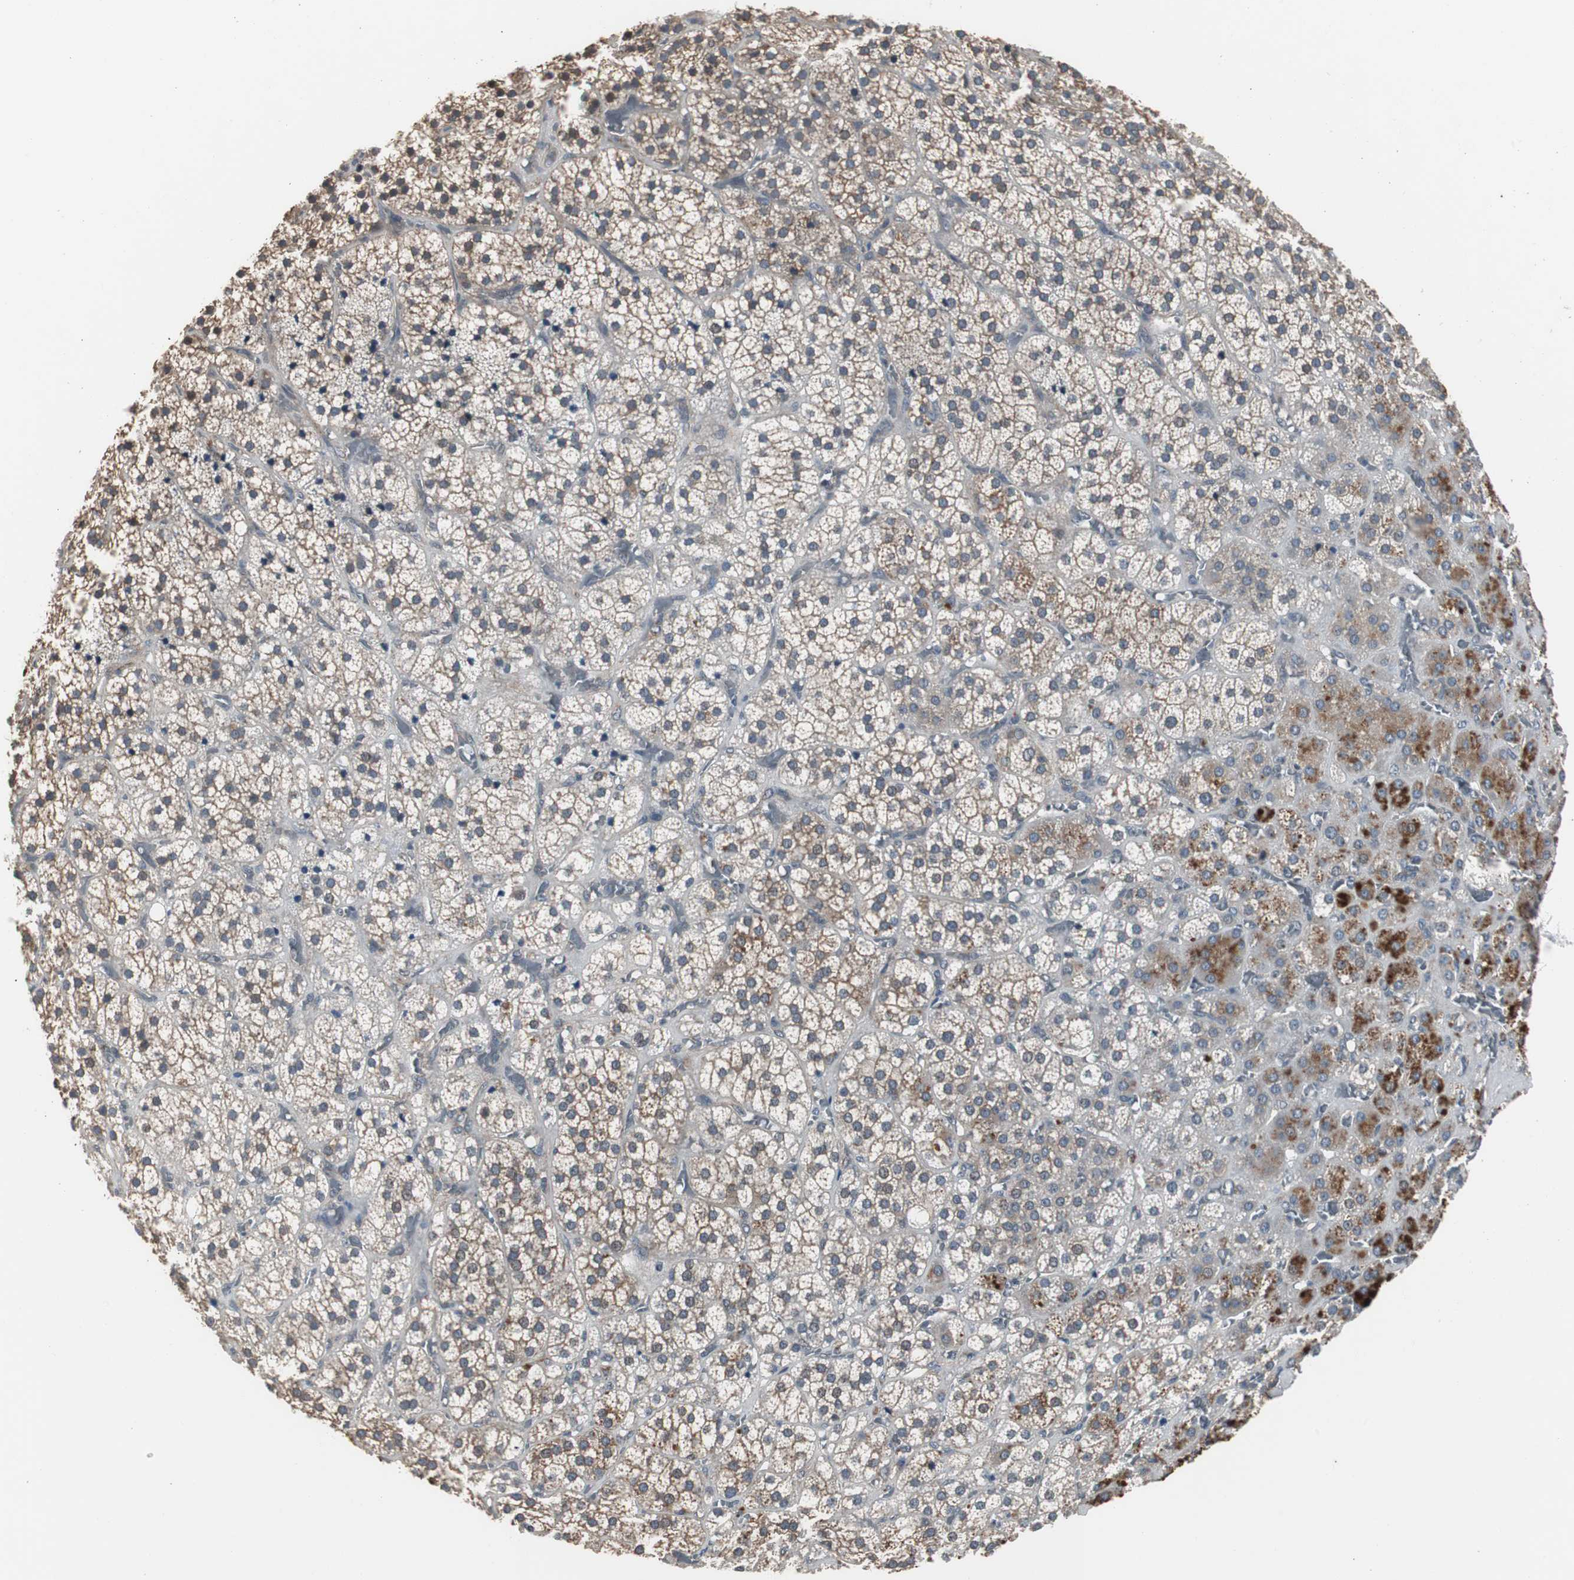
{"staining": {"intensity": "weak", "quantity": ">75%", "location": "cytoplasmic/membranous"}, "tissue": "adrenal gland", "cell_type": "Glandular cells", "image_type": "normal", "snomed": [{"axis": "morphology", "description": "Normal tissue, NOS"}, {"axis": "topography", "description": "Adrenal gland"}], "caption": "Protein analysis of normal adrenal gland demonstrates weak cytoplasmic/membranous expression in about >75% of glandular cells.", "gene": "ZMPSTE24", "patient": {"sex": "female", "age": 71}}